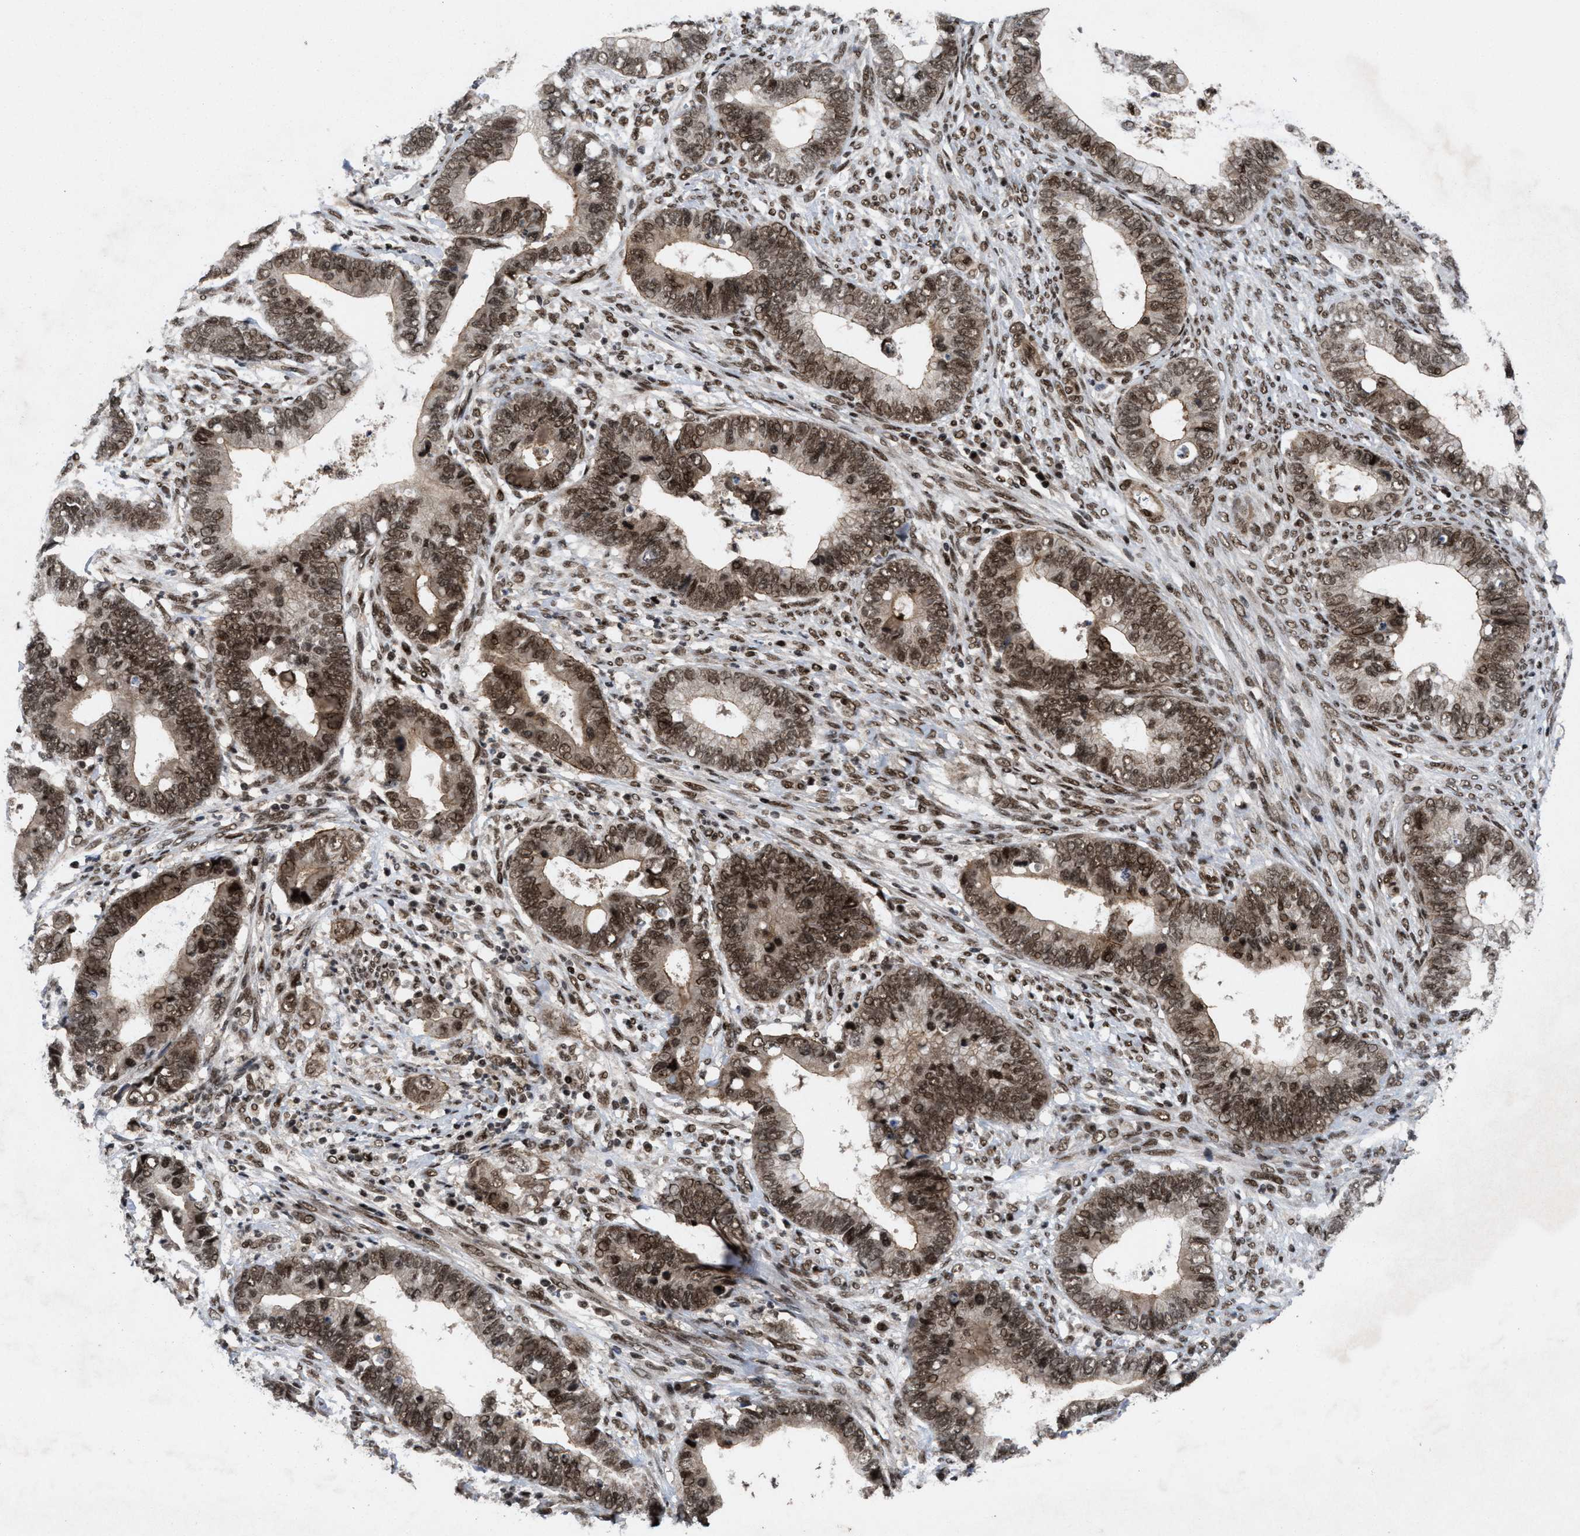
{"staining": {"intensity": "moderate", "quantity": ">75%", "location": "cytoplasmic/membranous,nuclear"}, "tissue": "cervical cancer", "cell_type": "Tumor cells", "image_type": "cancer", "snomed": [{"axis": "morphology", "description": "Adenocarcinoma, NOS"}, {"axis": "topography", "description": "Cervix"}], "caption": "Protein analysis of cervical cancer tissue displays moderate cytoplasmic/membranous and nuclear staining in about >75% of tumor cells.", "gene": "WIZ", "patient": {"sex": "female", "age": 44}}